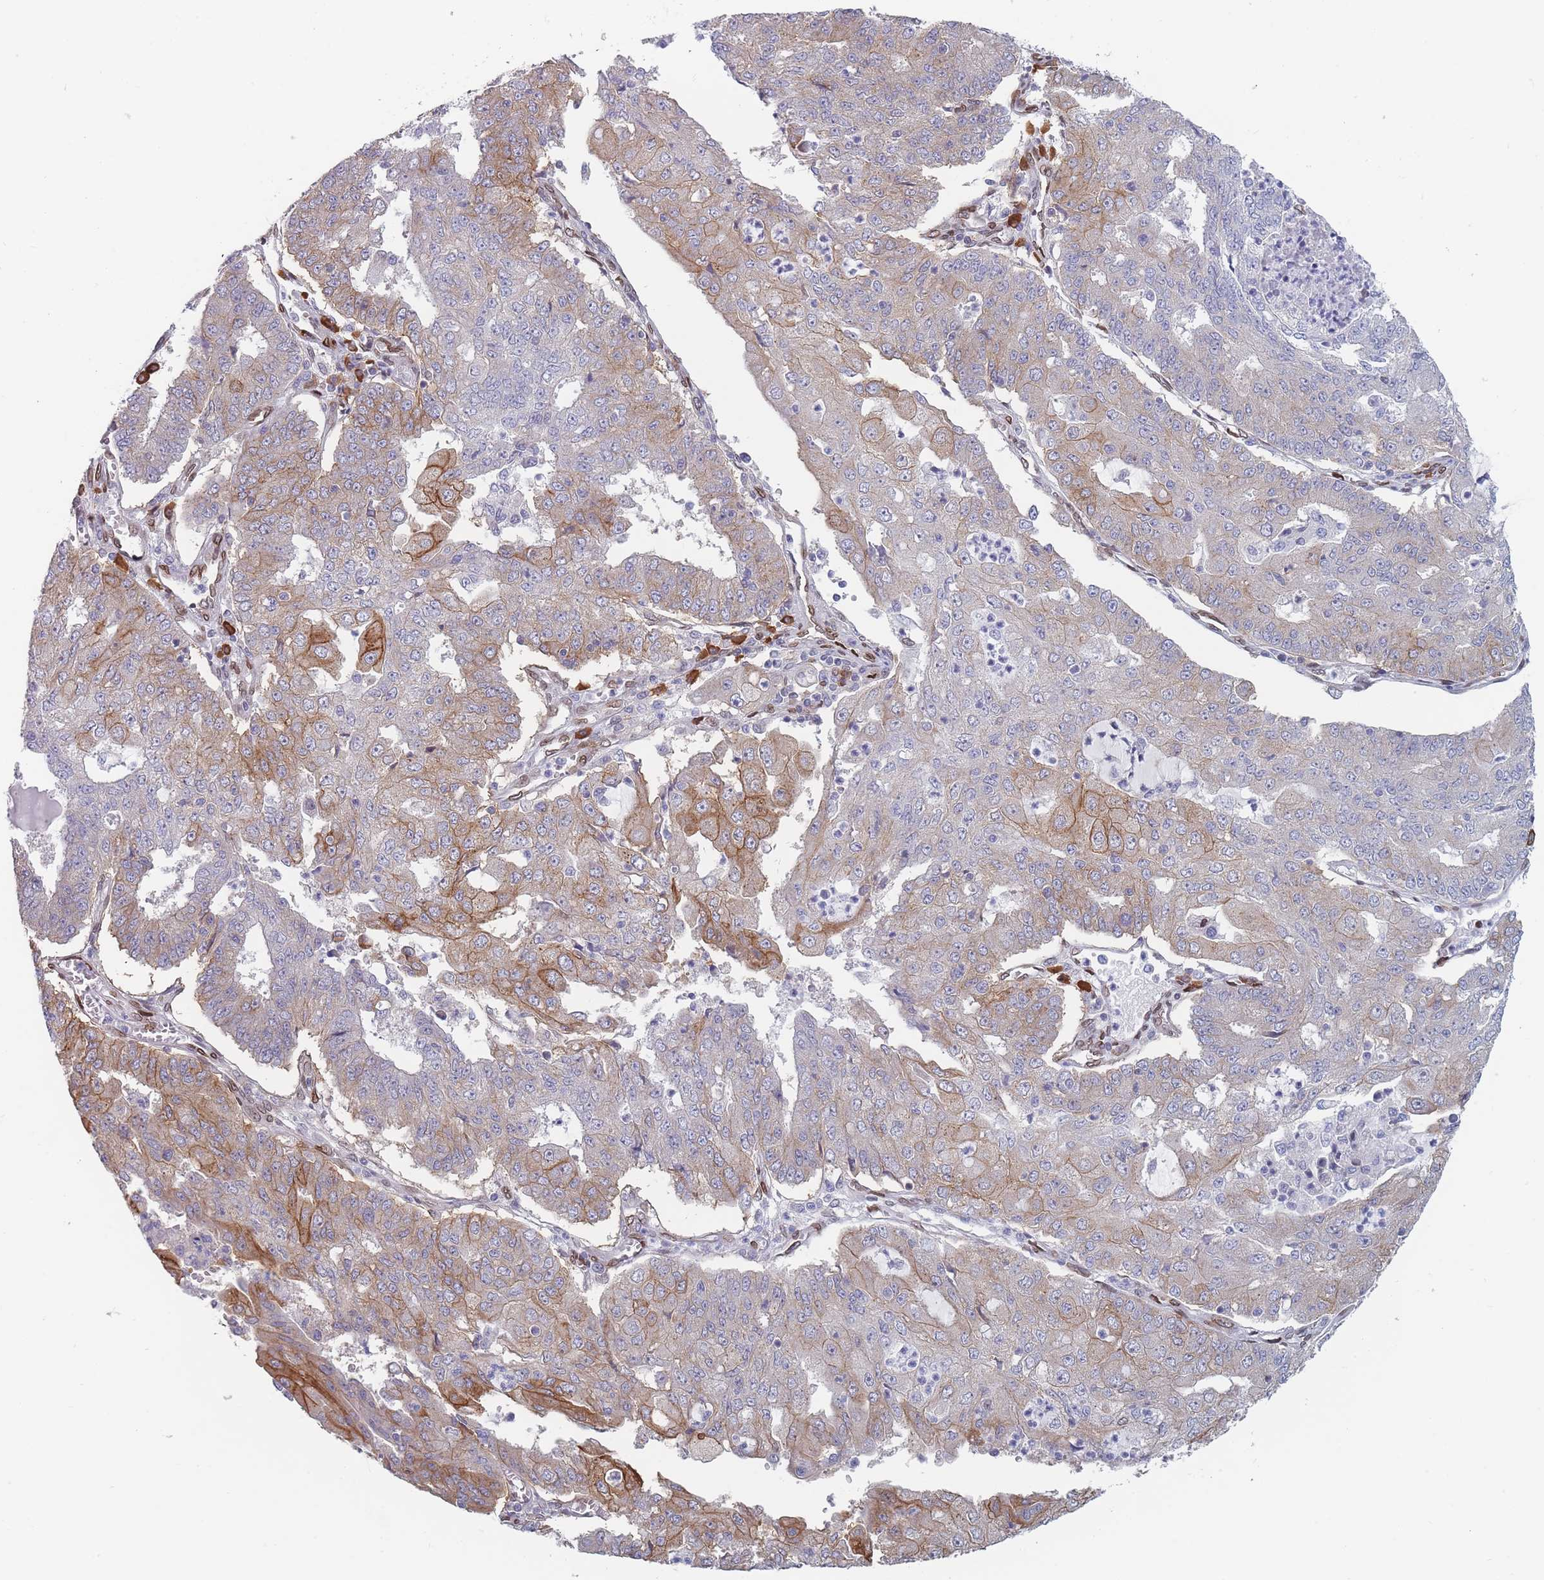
{"staining": {"intensity": "moderate", "quantity": "<25%", "location": "cytoplasmic/membranous"}, "tissue": "endometrial cancer", "cell_type": "Tumor cells", "image_type": "cancer", "snomed": [{"axis": "morphology", "description": "Adenocarcinoma, NOS"}, {"axis": "topography", "description": "Endometrium"}], "caption": "Brown immunohistochemical staining in human endometrial adenocarcinoma demonstrates moderate cytoplasmic/membranous positivity in approximately <25% of tumor cells. The protein is shown in brown color, while the nuclei are stained blue.", "gene": "ZBTB1", "patient": {"sex": "female", "age": 56}}